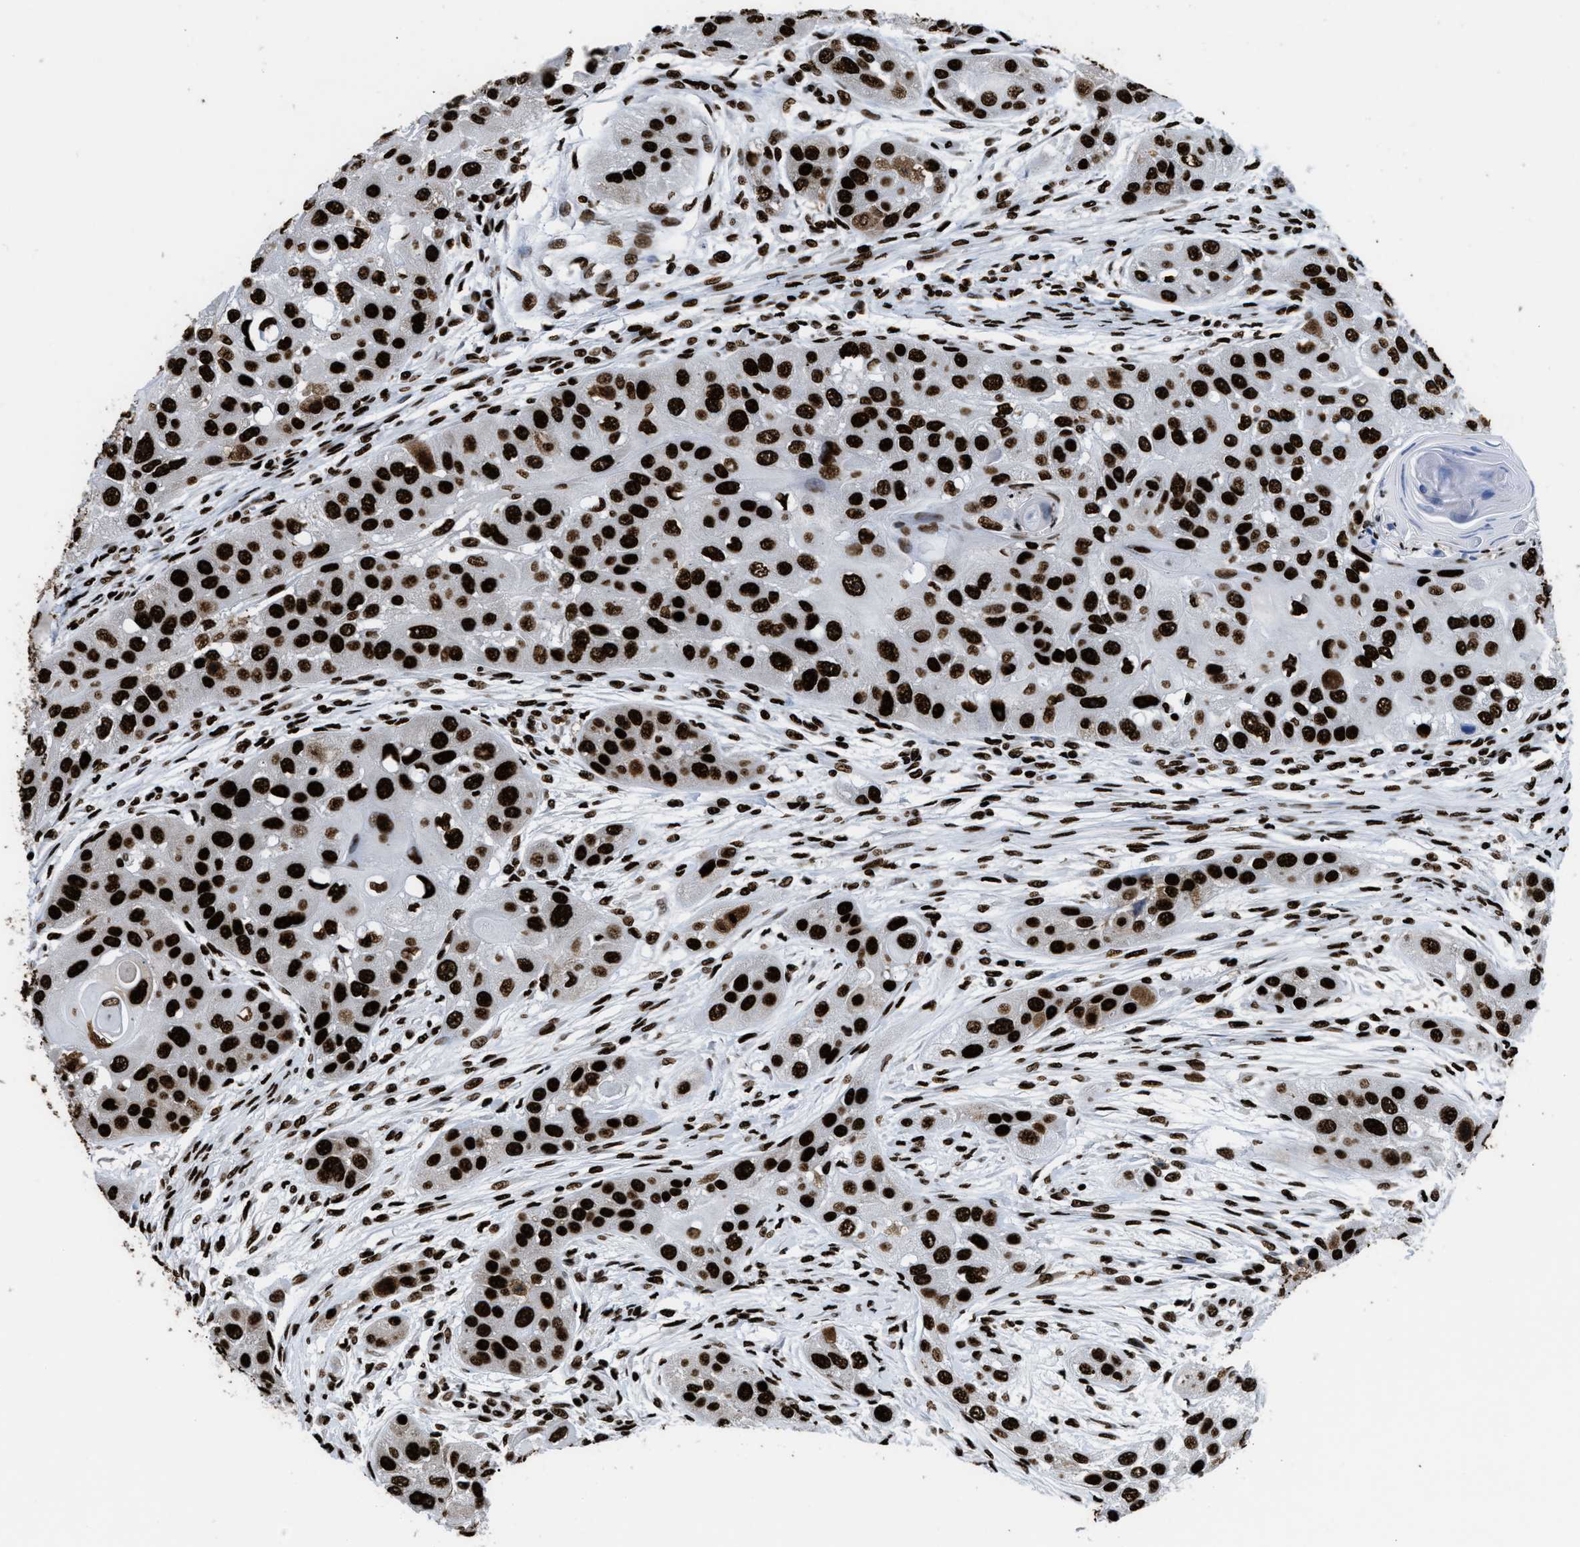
{"staining": {"intensity": "strong", "quantity": ">75%", "location": "nuclear"}, "tissue": "head and neck cancer", "cell_type": "Tumor cells", "image_type": "cancer", "snomed": [{"axis": "morphology", "description": "Normal tissue, NOS"}, {"axis": "morphology", "description": "Squamous cell carcinoma, NOS"}, {"axis": "topography", "description": "Skeletal muscle"}, {"axis": "topography", "description": "Head-Neck"}], "caption": "Brown immunohistochemical staining in squamous cell carcinoma (head and neck) exhibits strong nuclear staining in approximately >75% of tumor cells.", "gene": "HNRNPM", "patient": {"sex": "male", "age": 51}}